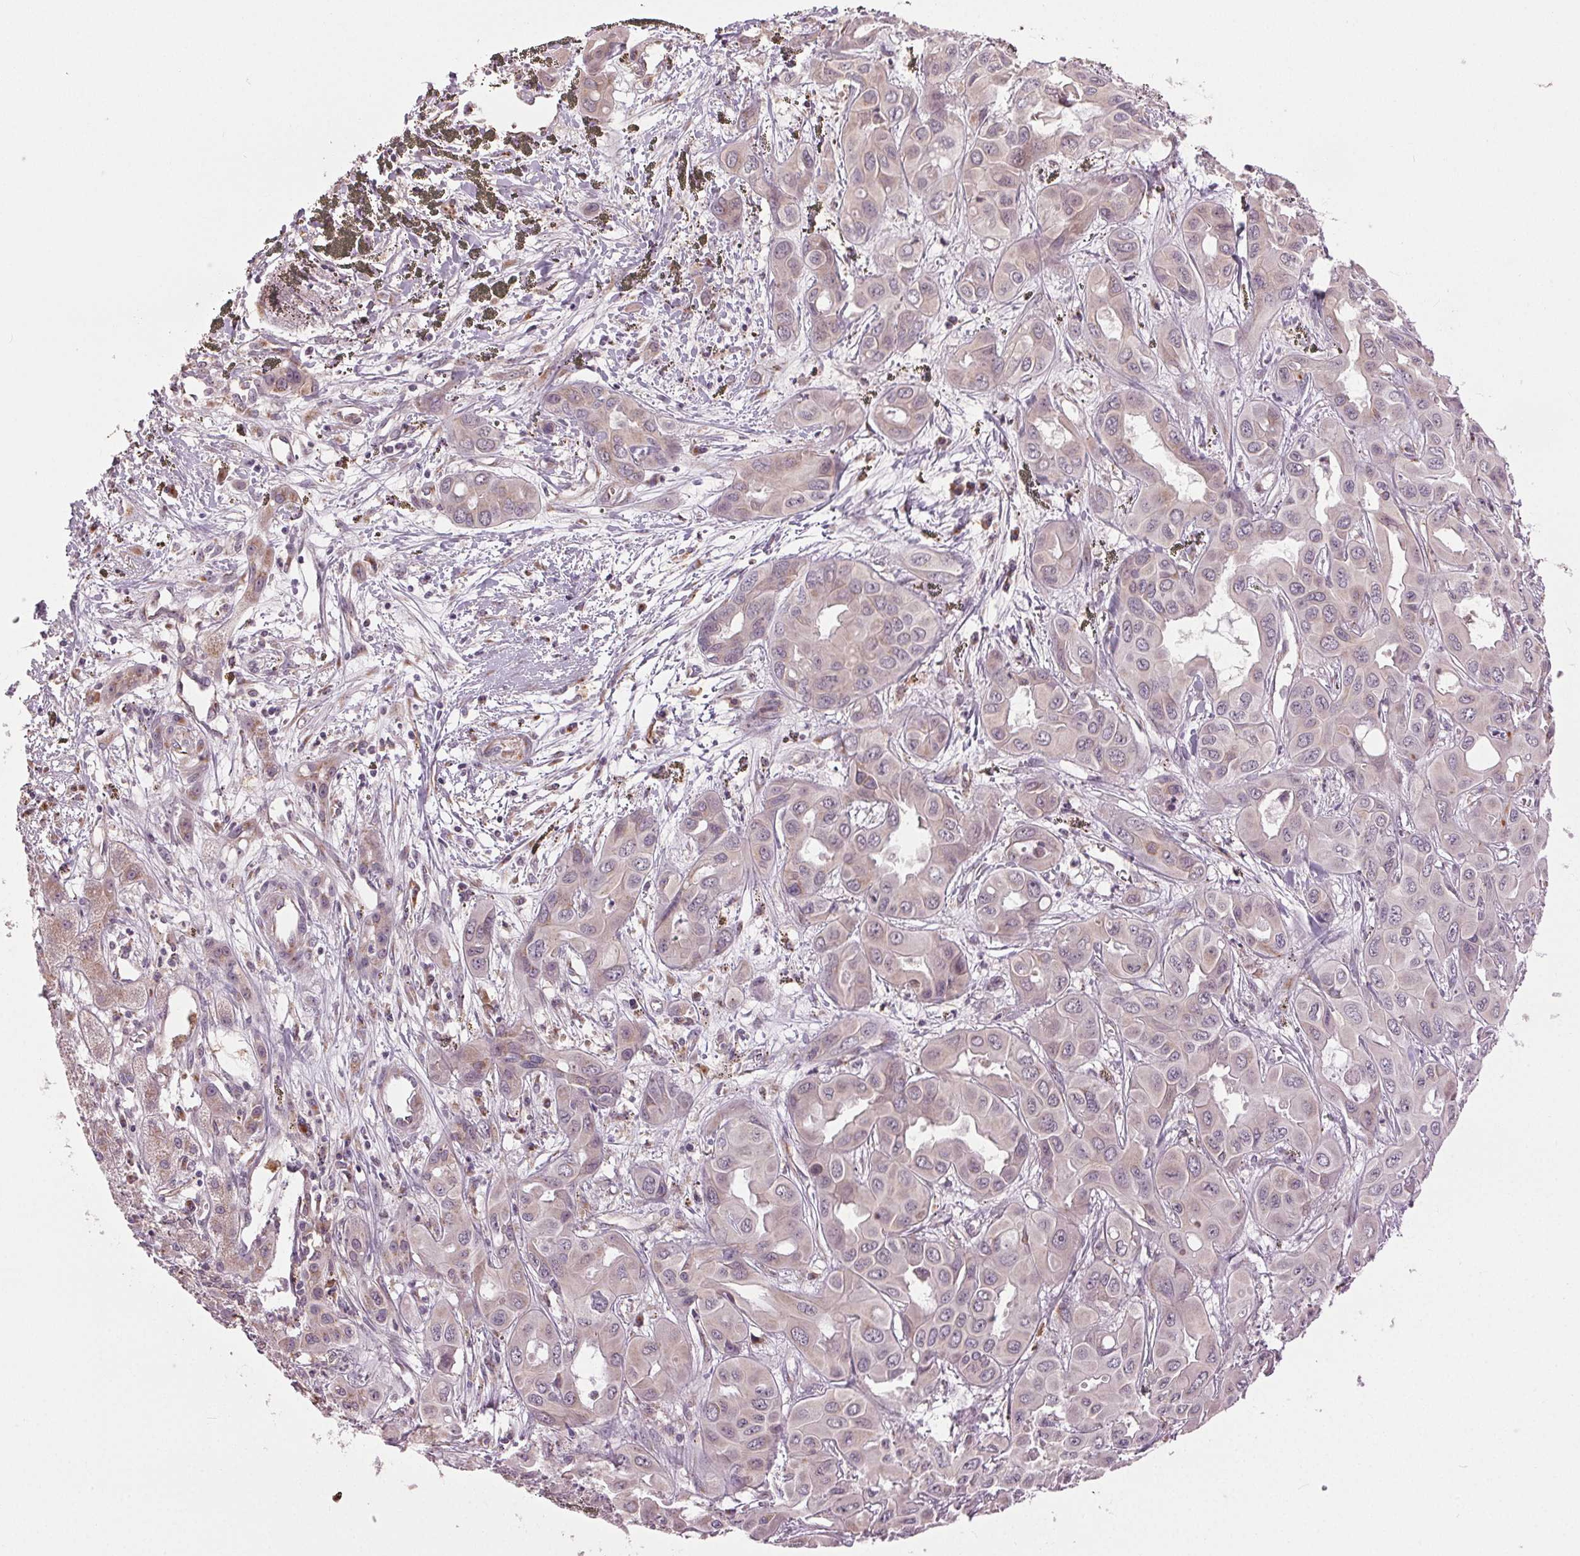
{"staining": {"intensity": "negative", "quantity": "none", "location": "none"}, "tissue": "liver cancer", "cell_type": "Tumor cells", "image_type": "cancer", "snomed": [{"axis": "morphology", "description": "Cholangiocarcinoma"}, {"axis": "topography", "description": "Liver"}], "caption": "DAB immunohistochemical staining of human cholangiocarcinoma (liver) displays no significant staining in tumor cells.", "gene": "BSDC1", "patient": {"sex": "female", "age": 60}}